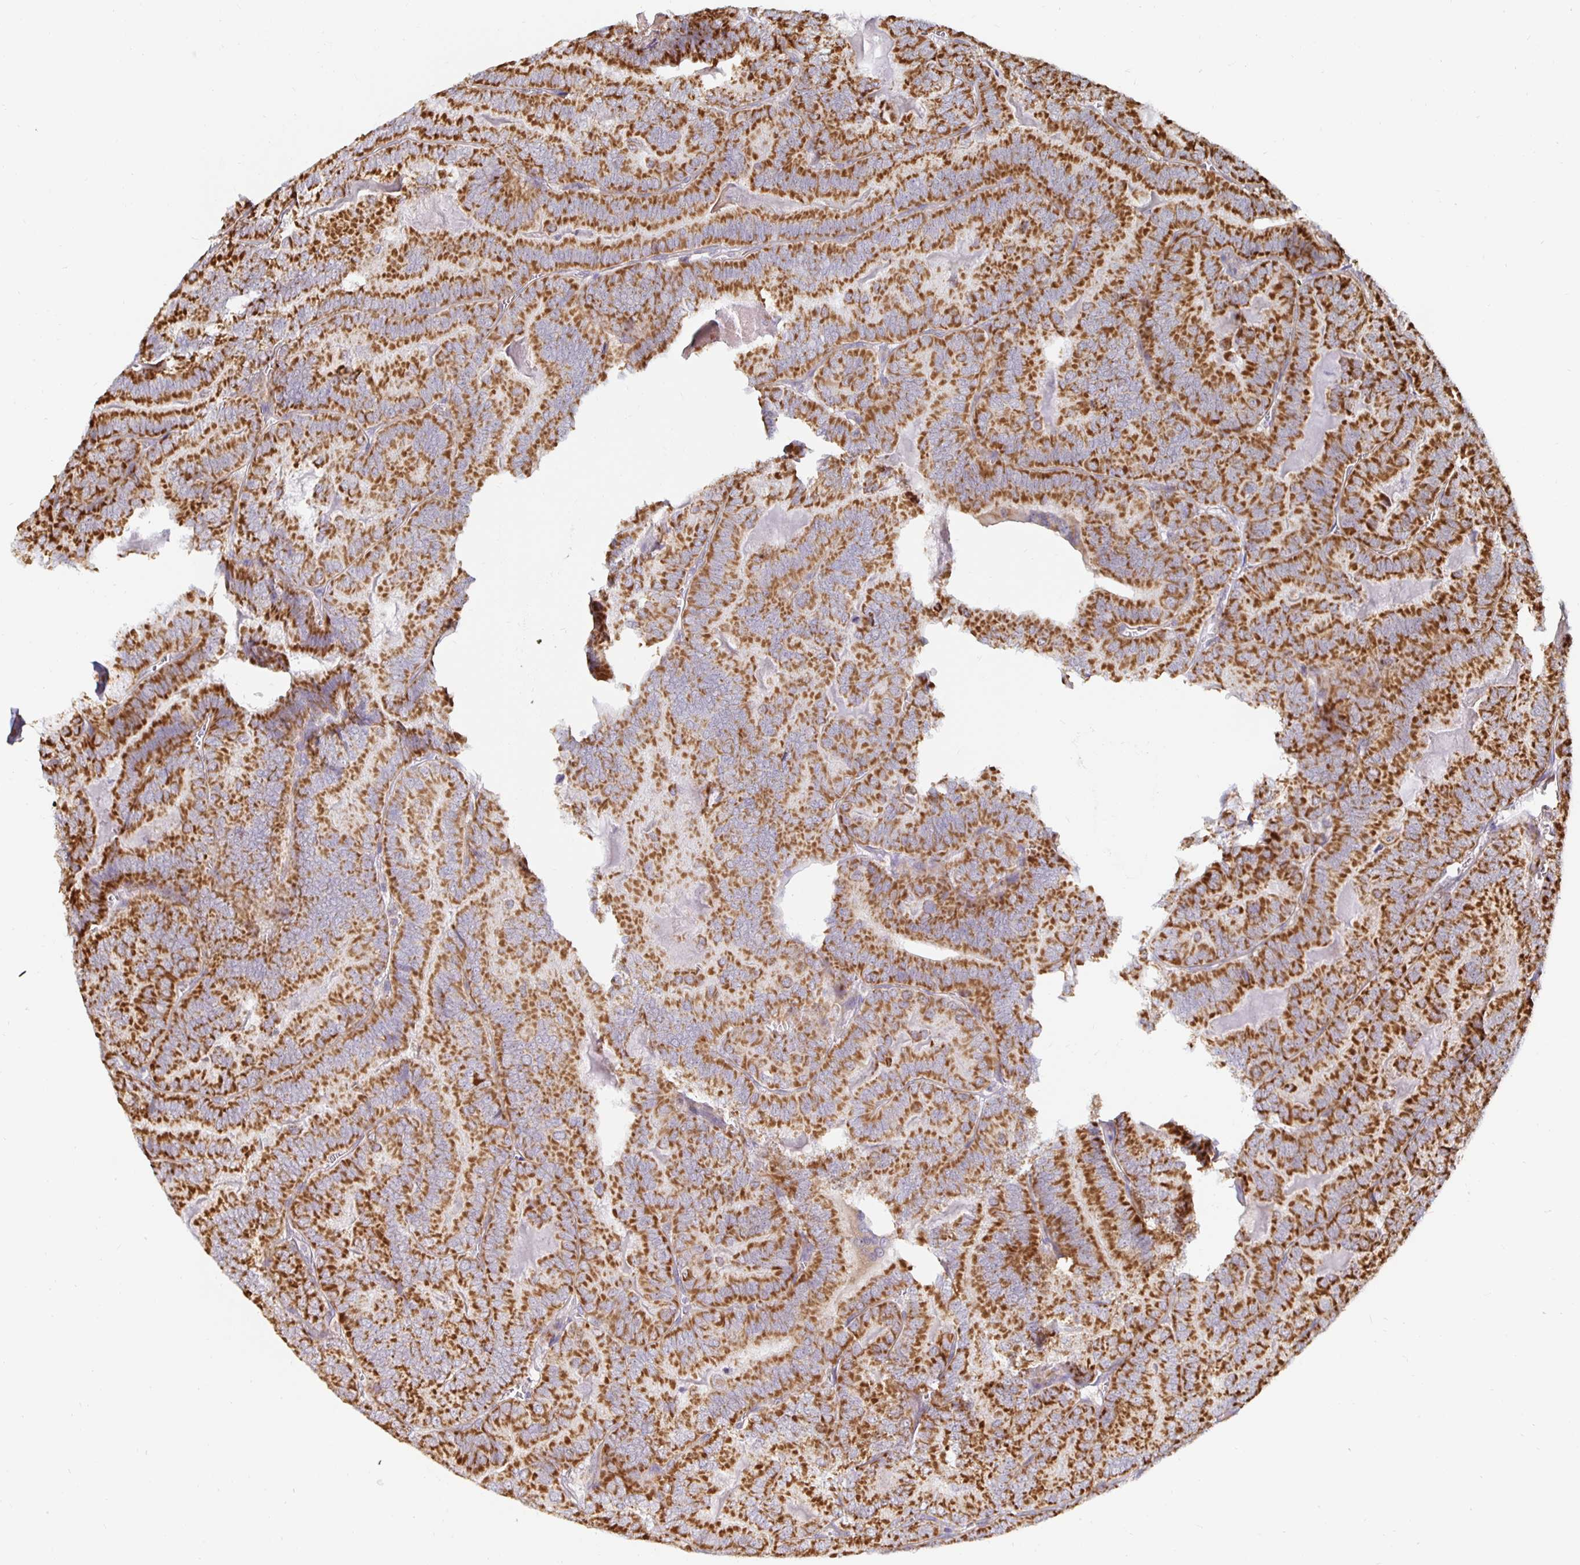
{"staining": {"intensity": "strong", "quantity": ">75%", "location": "cytoplasmic/membranous"}, "tissue": "thyroid cancer", "cell_type": "Tumor cells", "image_type": "cancer", "snomed": [{"axis": "morphology", "description": "Papillary adenocarcinoma, NOS"}, {"axis": "topography", "description": "Thyroid gland"}], "caption": "A brown stain shows strong cytoplasmic/membranous expression of a protein in thyroid cancer (papillary adenocarcinoma) tumor cells.", "gene": "MRPL28", "patient": {"sex": "female", "age": 75}}